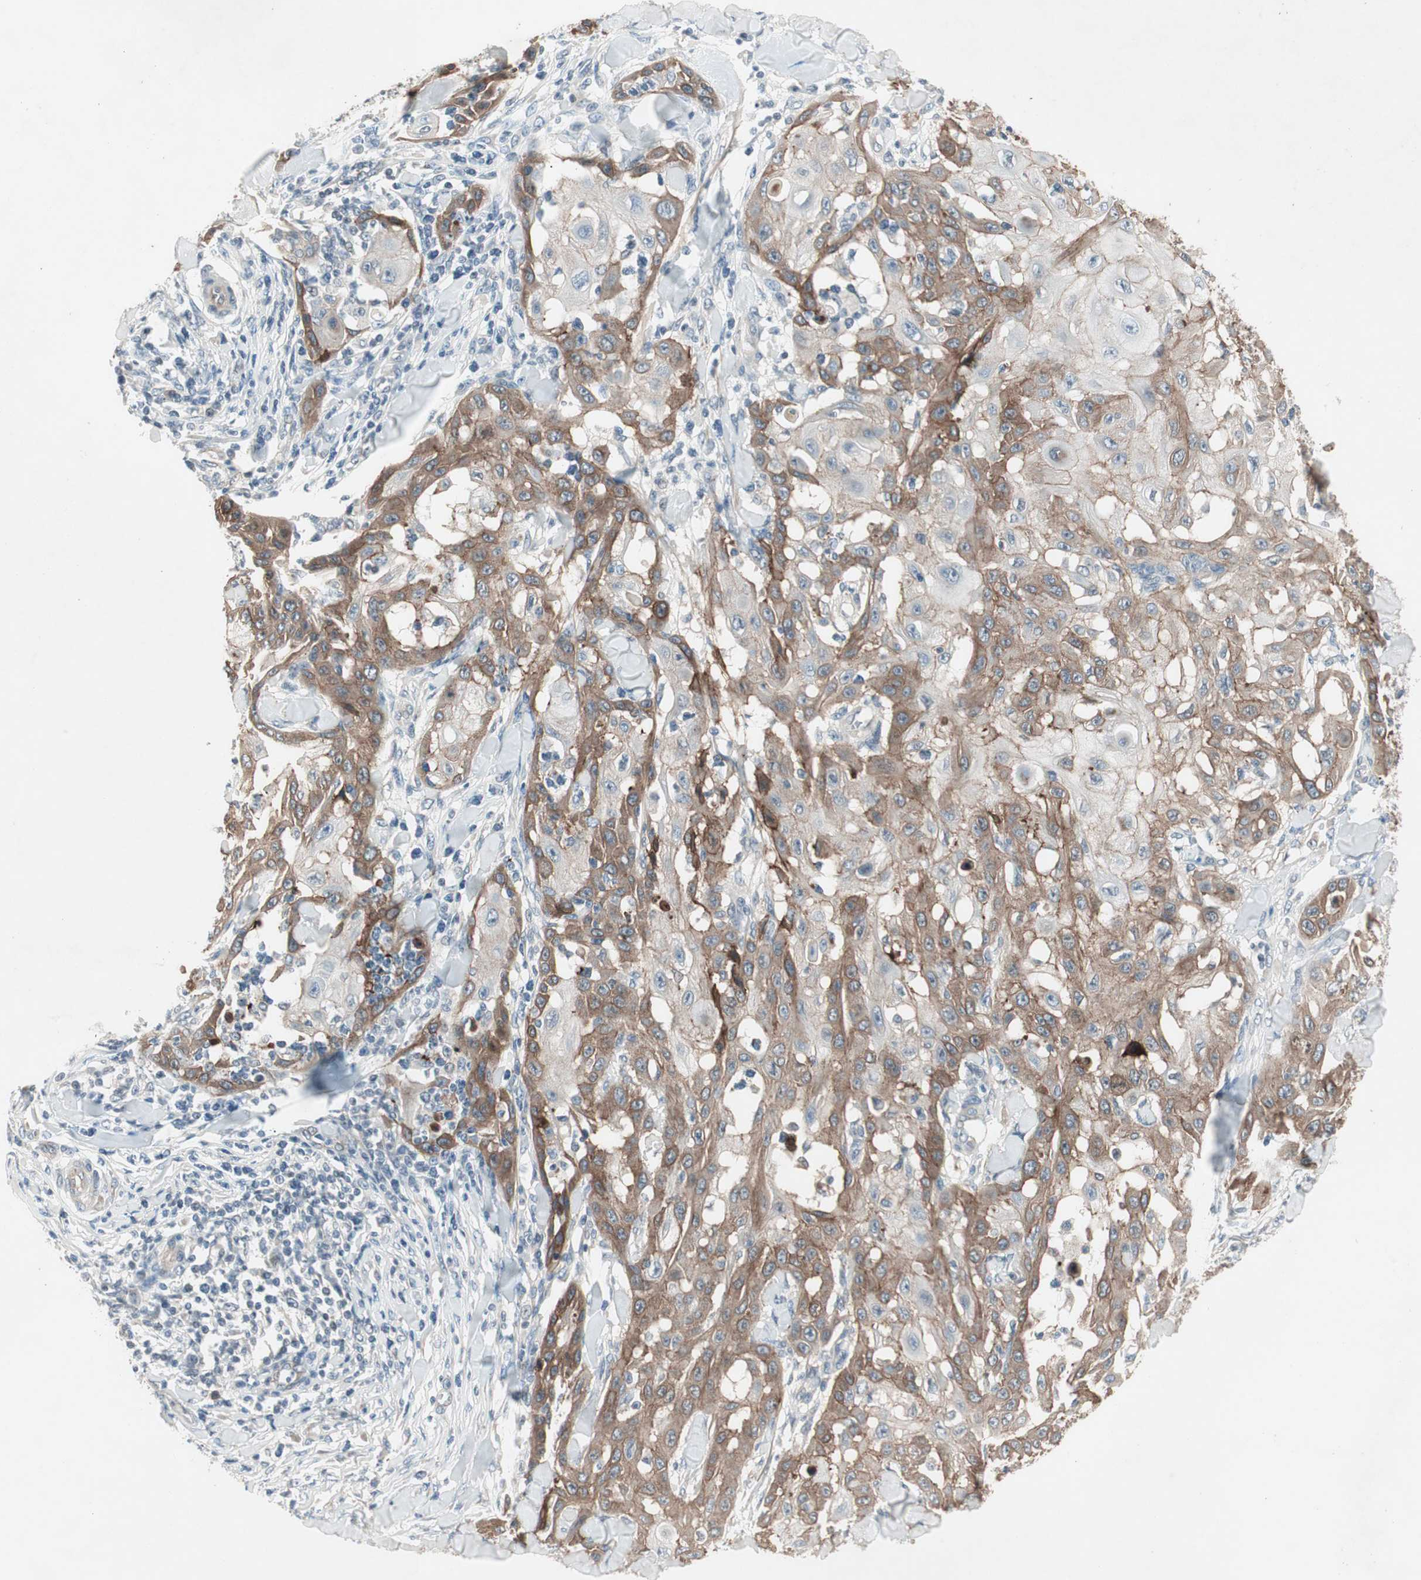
{"staining": {"intensity": "strong", "quantity": "25%-75%", "location": "cytoplasmic/membranous"}, "tissue": "skin cancer", "cell_type": "Tumor cells", "image_type": "cancer", "snomed": [{"axis": "morphology", "description": "Squamous cell carcinoma, NOS"}, {"axis": "topography", "description": "Skin"}], "caption": "Immunohistochemistry (IHC) image of neoplastic tissue: human squamous cell carcinoma (skin) stained using immunohistochemistry (IHC) reveals high levels of strong protein expression localized specifically in the cytoplasmic/membranous of tumor cells, appearing as a cytoplasmic/membranous brown color.", "gene": "ITGB4", "patient": {"sex": "male", "age": 24}}